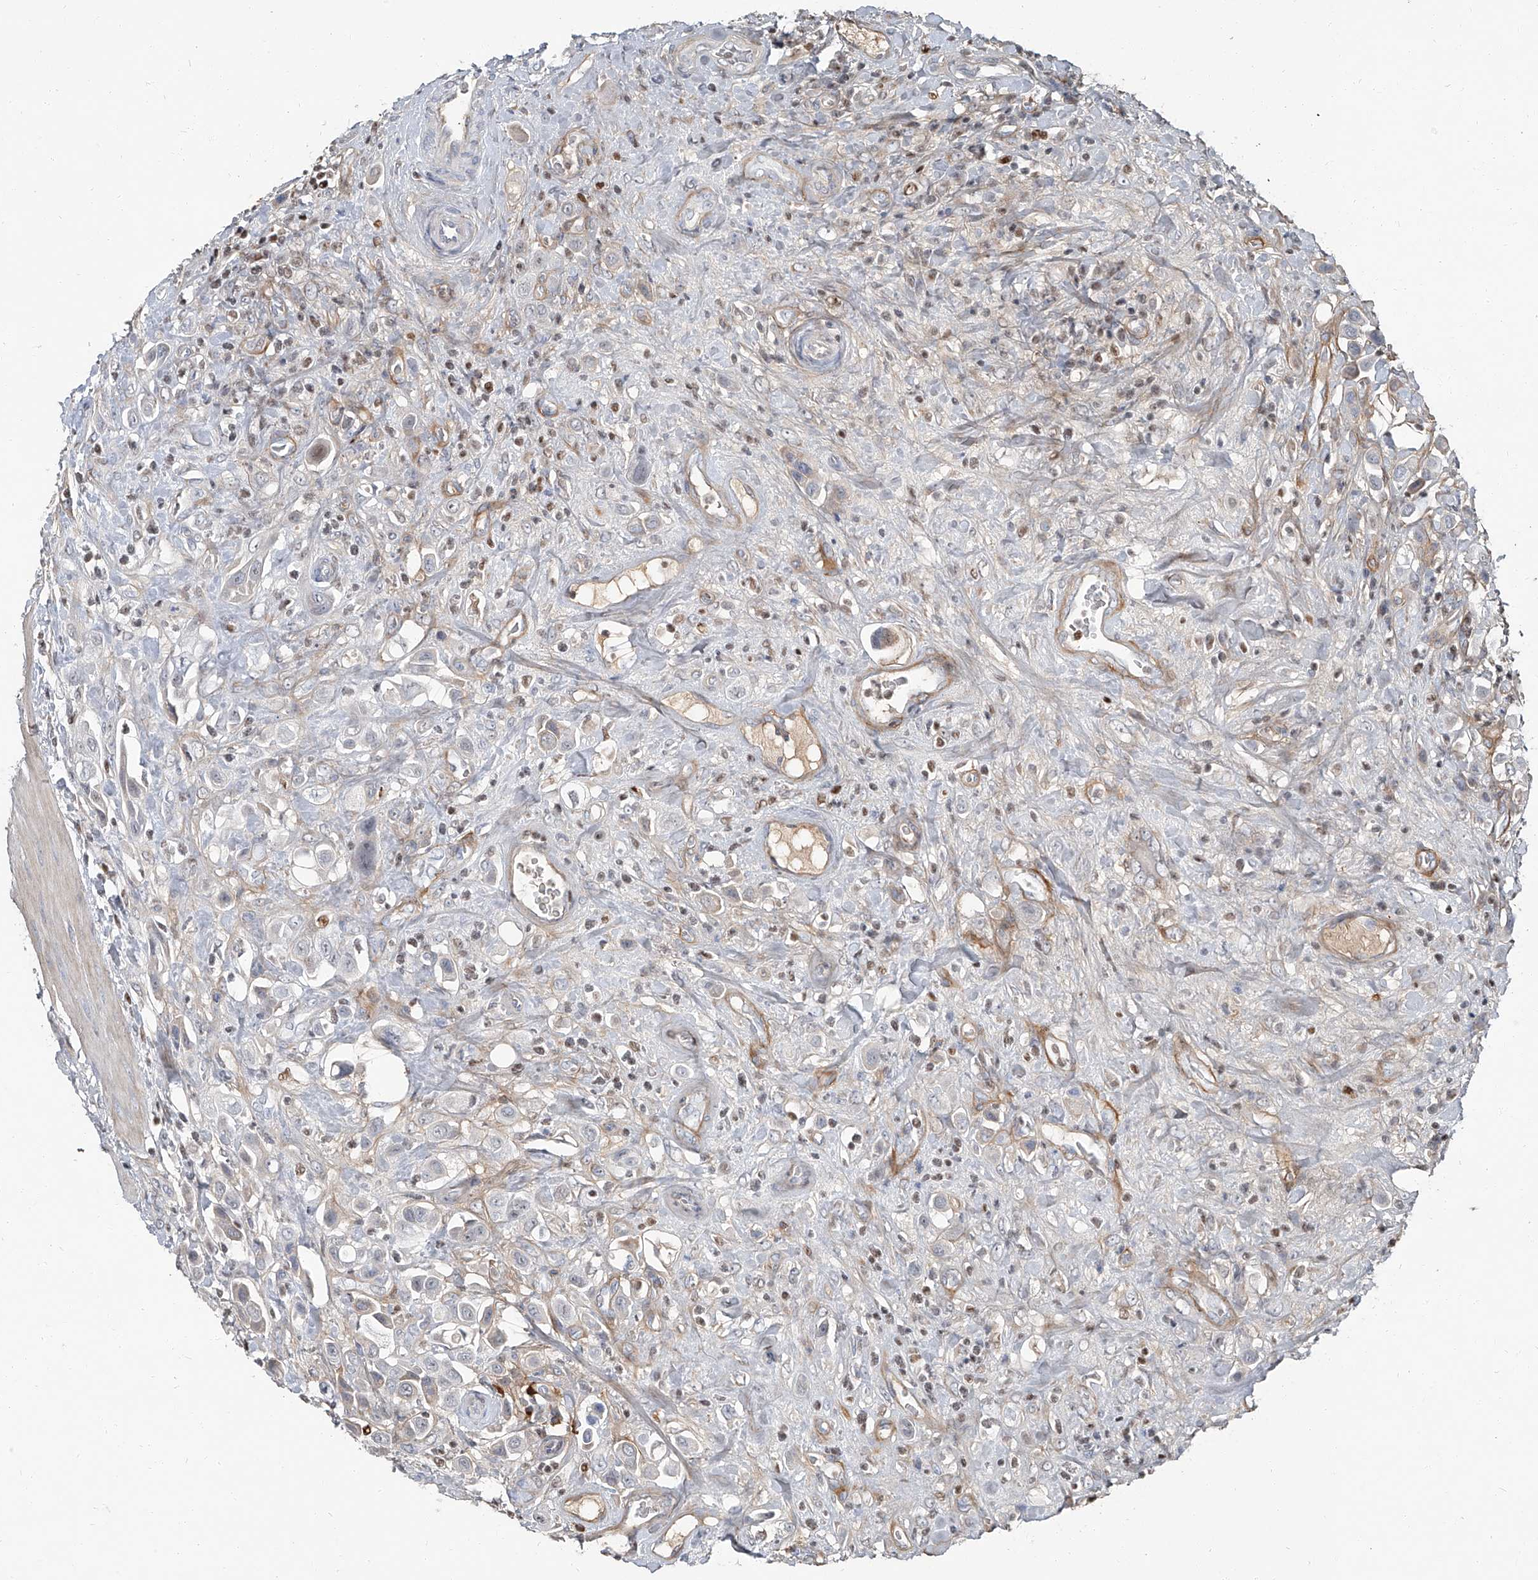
{"staining": {"intensity": "negative", "quantity": "none", "location": "none"}, "tissue": "urothelial cancer", "cell_type": "Tumor cells", "image_type": "cancer", "snomed": [{"axis": "morphology", "description": "Urothelial carcinoma, High grade"}, {"axis": "topography", "description": "Urinary bladder"}], "caption": "DAB (3,3'-diaminobenzidine) immunohistochemical staining of urothelial carcinoma (high-grade) demonstrates no significant staining in tumor cells.", "gene": "HOXA3", "patient": {"sex": "male", "age": 50}}